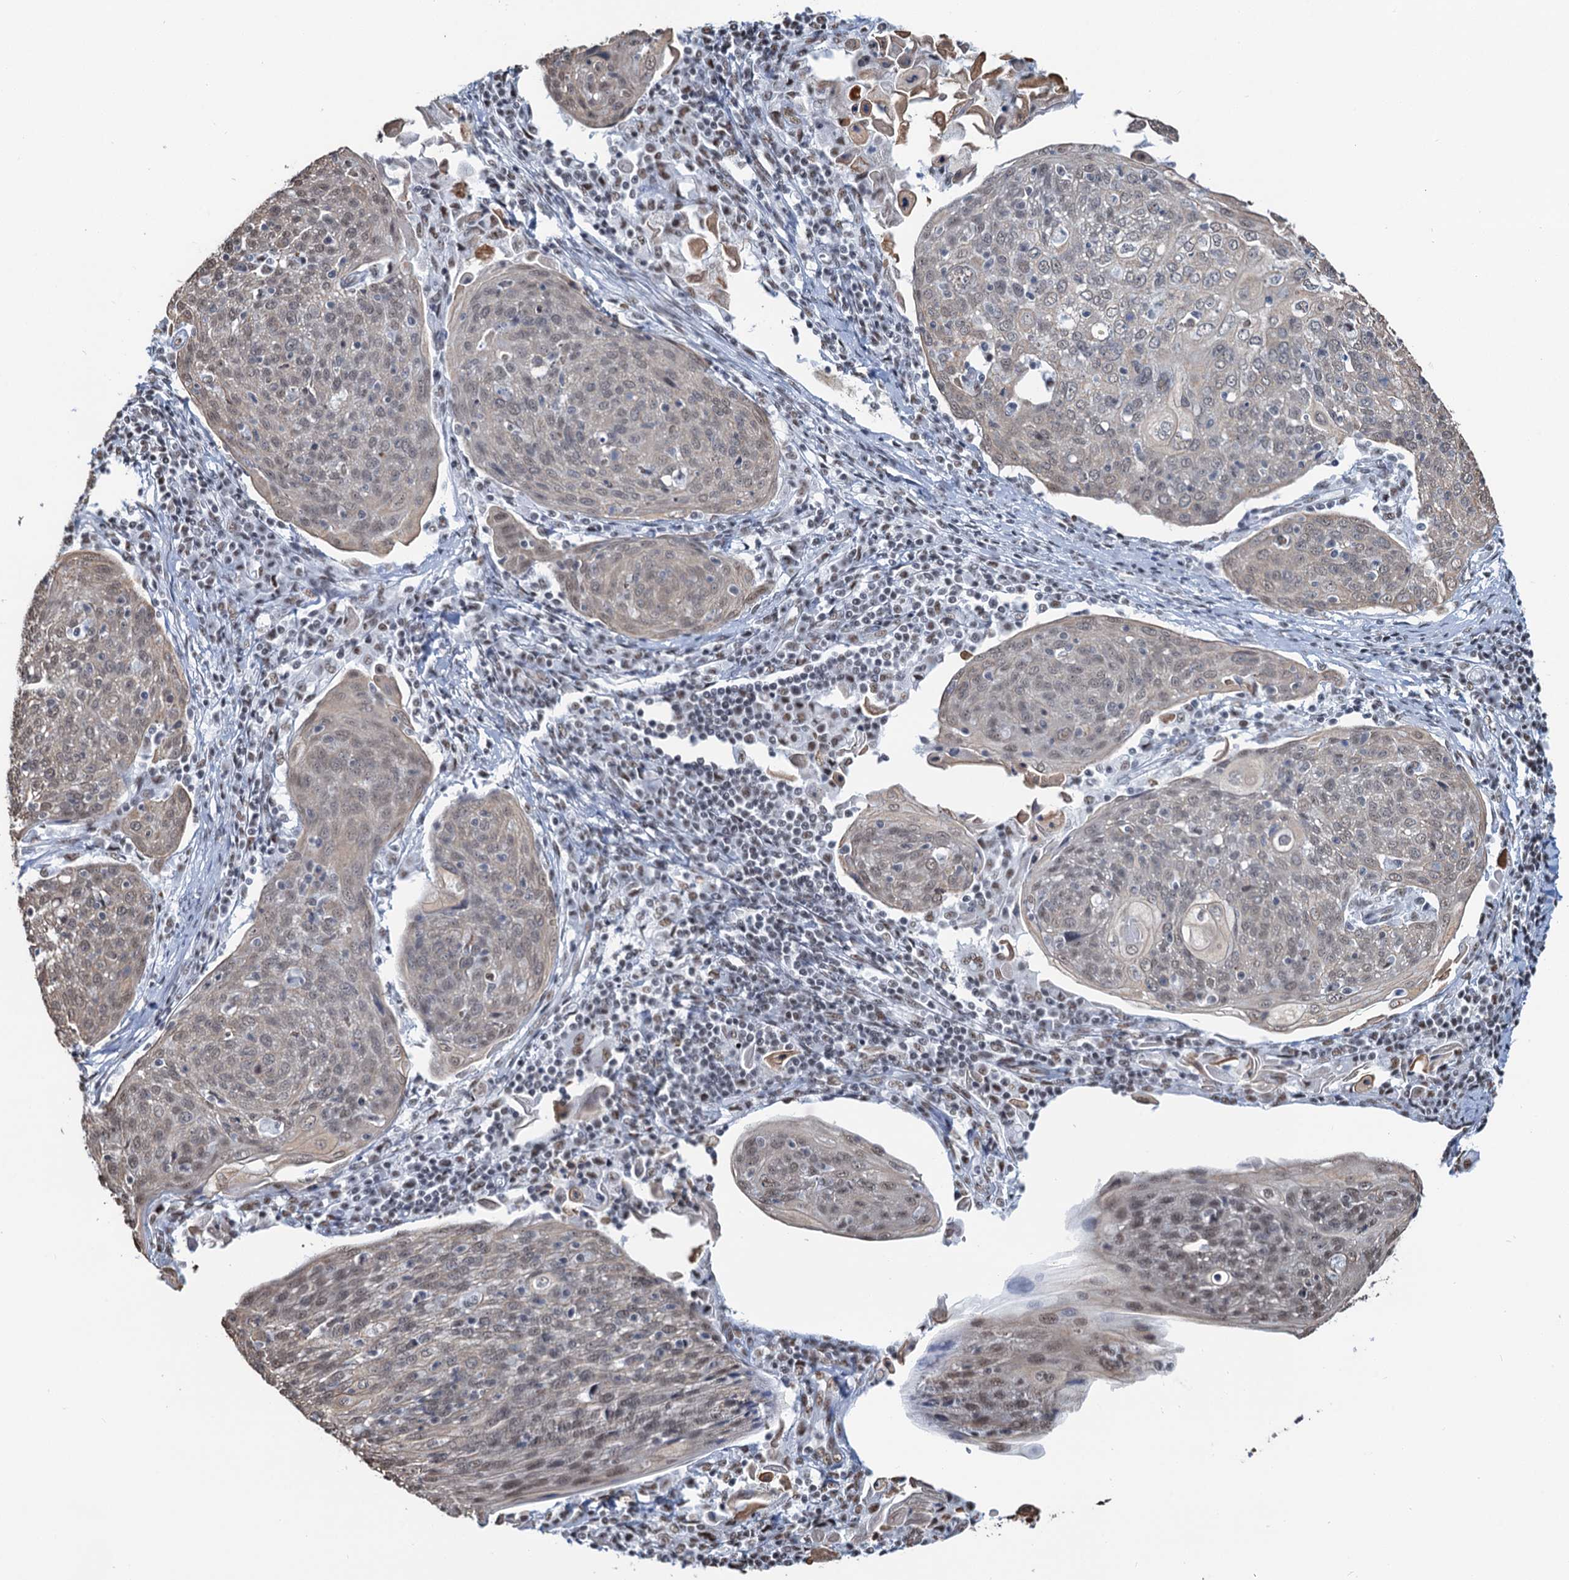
{"staining": {"intensity": "weak", "quantity": "<25%", "location": "nuclear"}, "tissue": "cervical cancer", "cell_type": "Tumor cells", "image_type": "cancer", "snomed": [{"axis": "morphology", "description": "Squamous cell carcinoma, NOS"}, {"axis": "topography", "description": "Cervix"}], "caption": "Immunohistochemical staining of human cervical cancer displays no significant staining in tumor cells. (Brightfield microscopy of DAB (3,3'-diaminobenzidine) IHC at high magnification).", "gene": "ZNF609", "patient": {"sex": "female", "age": 67}}